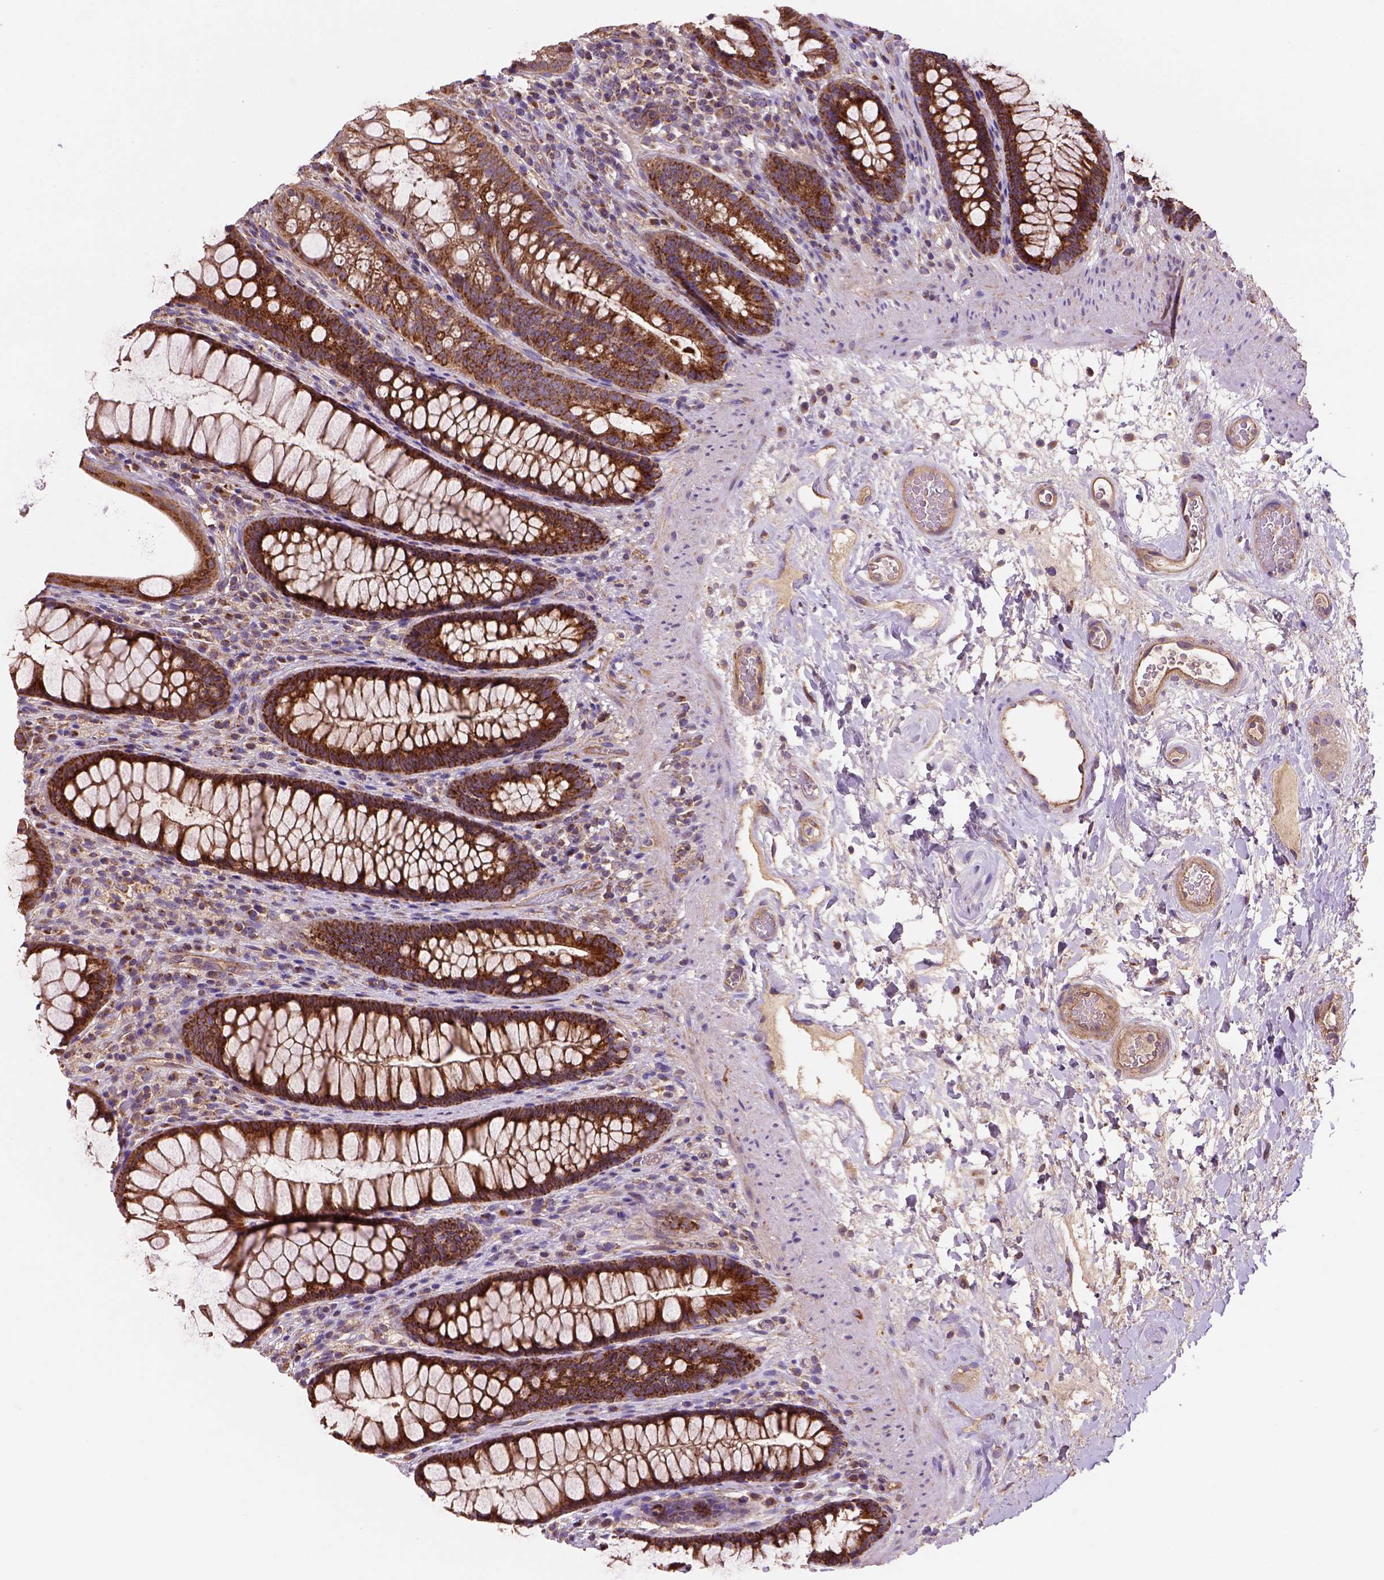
{"staining": {"intensity": "strong", "quantity": ">75%", "location": "cytoplasmic/membranous"}, "tissue": "rectum", "cell_type": "Glandular cells", "image_type": "normal", "snomed": [{"axis": "morphology", "description": "Normal tissue, NOS"}, {"axis": "topography", "description": "Rectum"}], "caption": "Immunohistochemical staining of normal human rectum displays >75% levels of strong cytoplasmic/membranous protein positivity in about >75% of glandular cells.", "gene": "WARS2", "patient": {"sex": "male", "age": 72}}